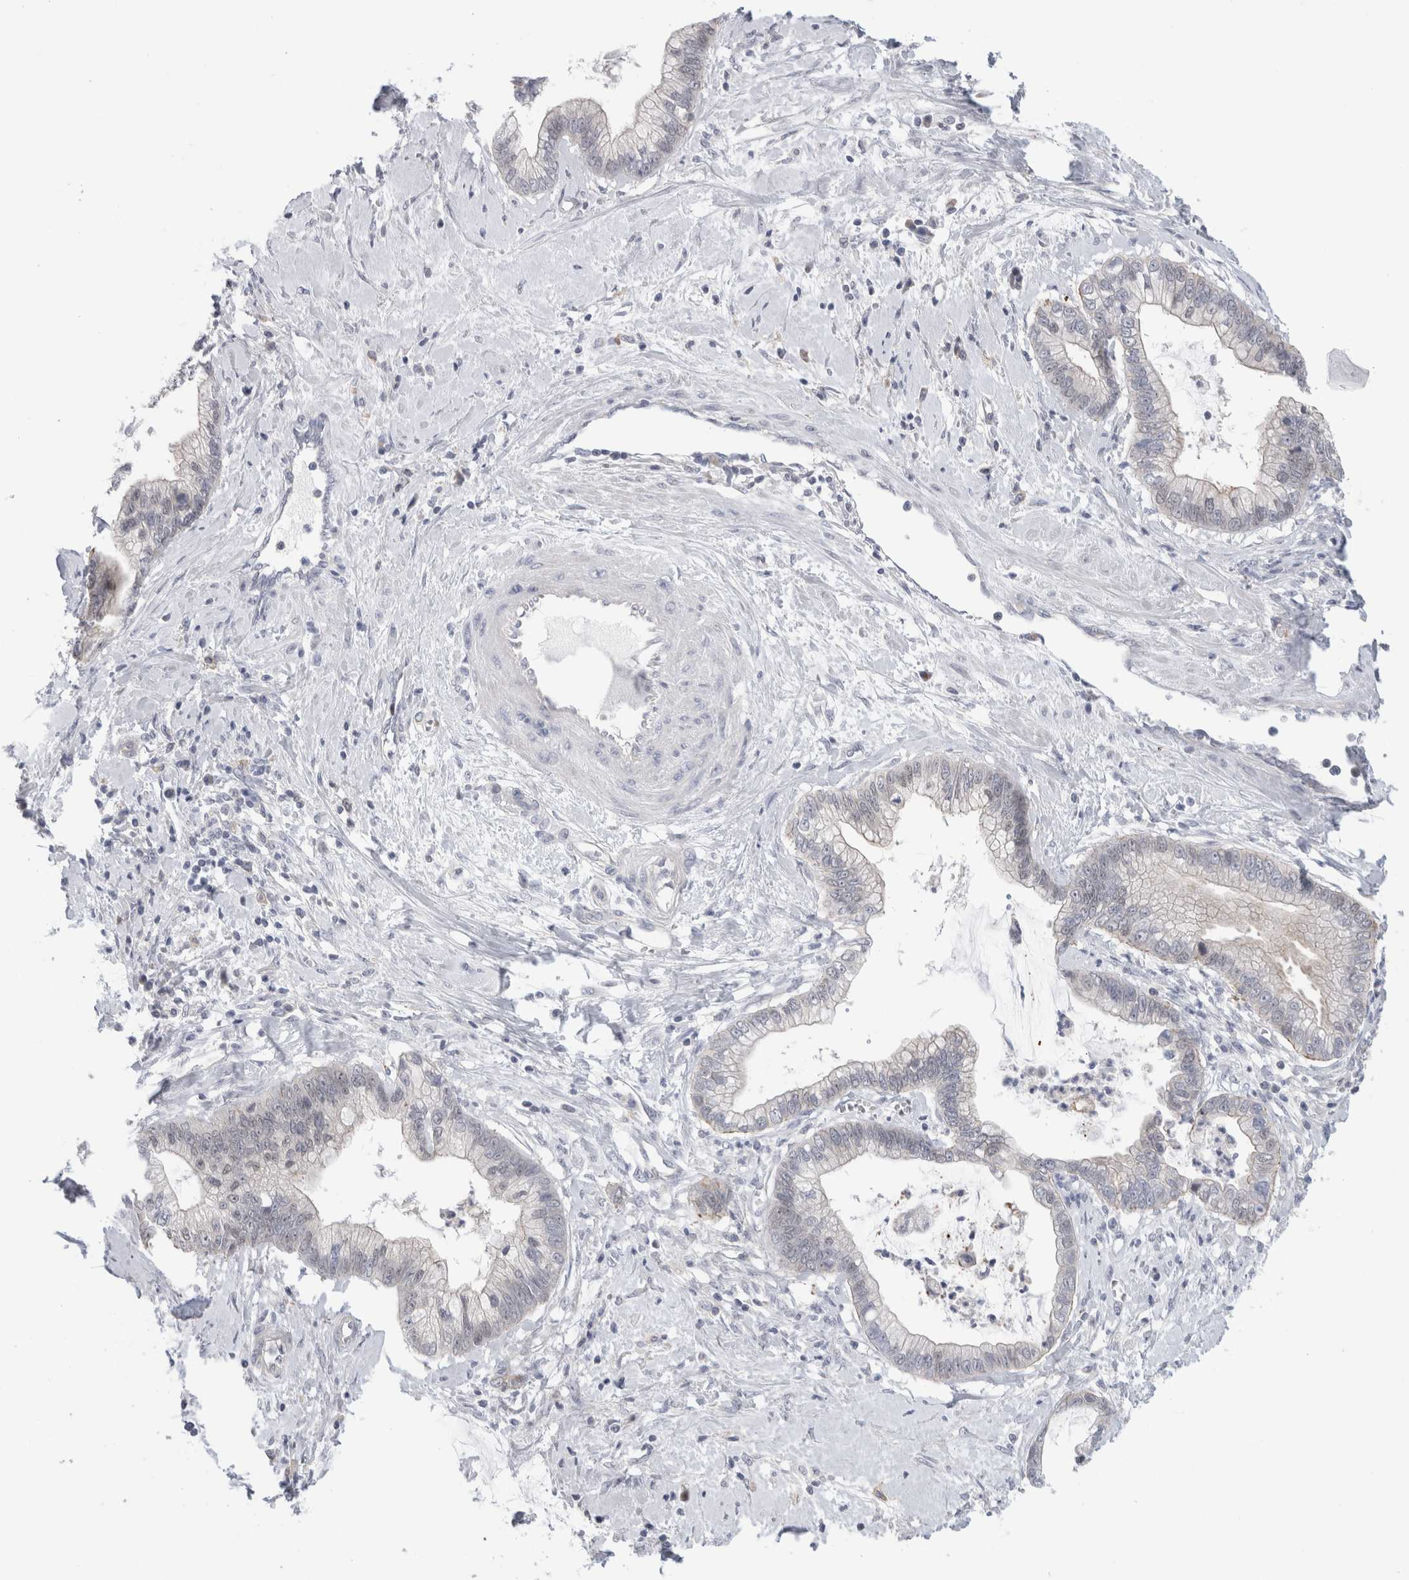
{"staining": {"intensity": "negative", "quantity": "none", "location": "none"}, "tissue": "cervical cancer", "cell_type": "Tumor cells", "image_type": "cancer", "snomed": [{"axis": "morphology", "description": "Adenocarcinoma, NOS"}, {"axis": "topography", "description": "Cervix"}], "caption": "An image of cervical cancer (adenocarcinoma) stained for a protein reveals no brown staining in tumor cells.", "gene": "SYTL5", "patient": {"sex": "female", "age": 44}}